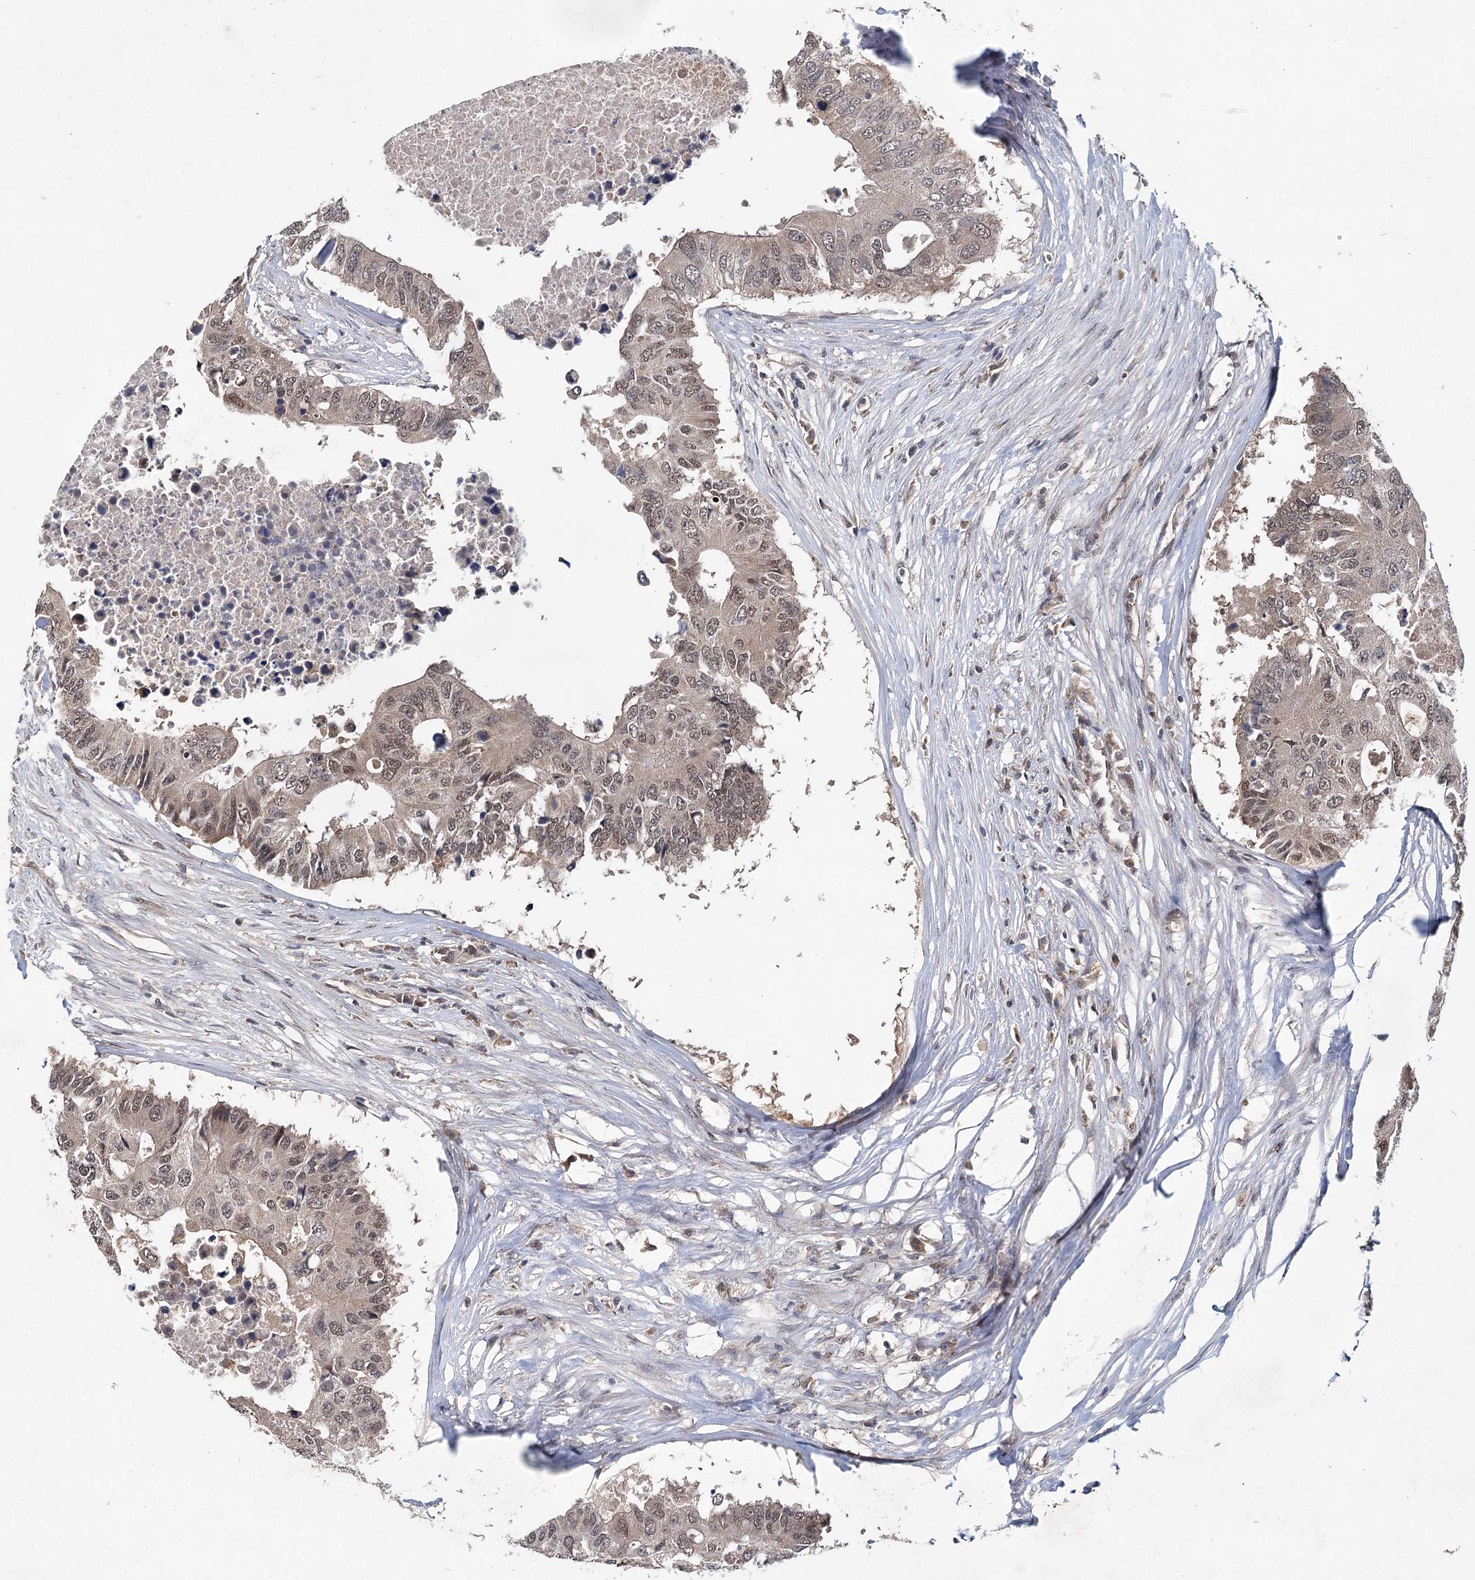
{"staining": {"intensity": "moderate", "quantity": ">75%", "location": "nuclear"}, "tissue": "colorectal cancer", "cell_type": "Tumor cells", "image_type": "cancer", "snomed": [{"axis": "morphology", "description": "Adenocarcinoma, NOS"}, {"axis": "topography", "description": "Colon"}], "caption": "Immunohistochemical staining of adenocarcinoma (colorectal) displays medium levels of moderate nuclear staining in approximately >75% of tumor cells. (Brightfield microscopy of DAB IHC at high magnification).", "gene": "MYG1", "patient": {"sex": "male", "age": 71}}